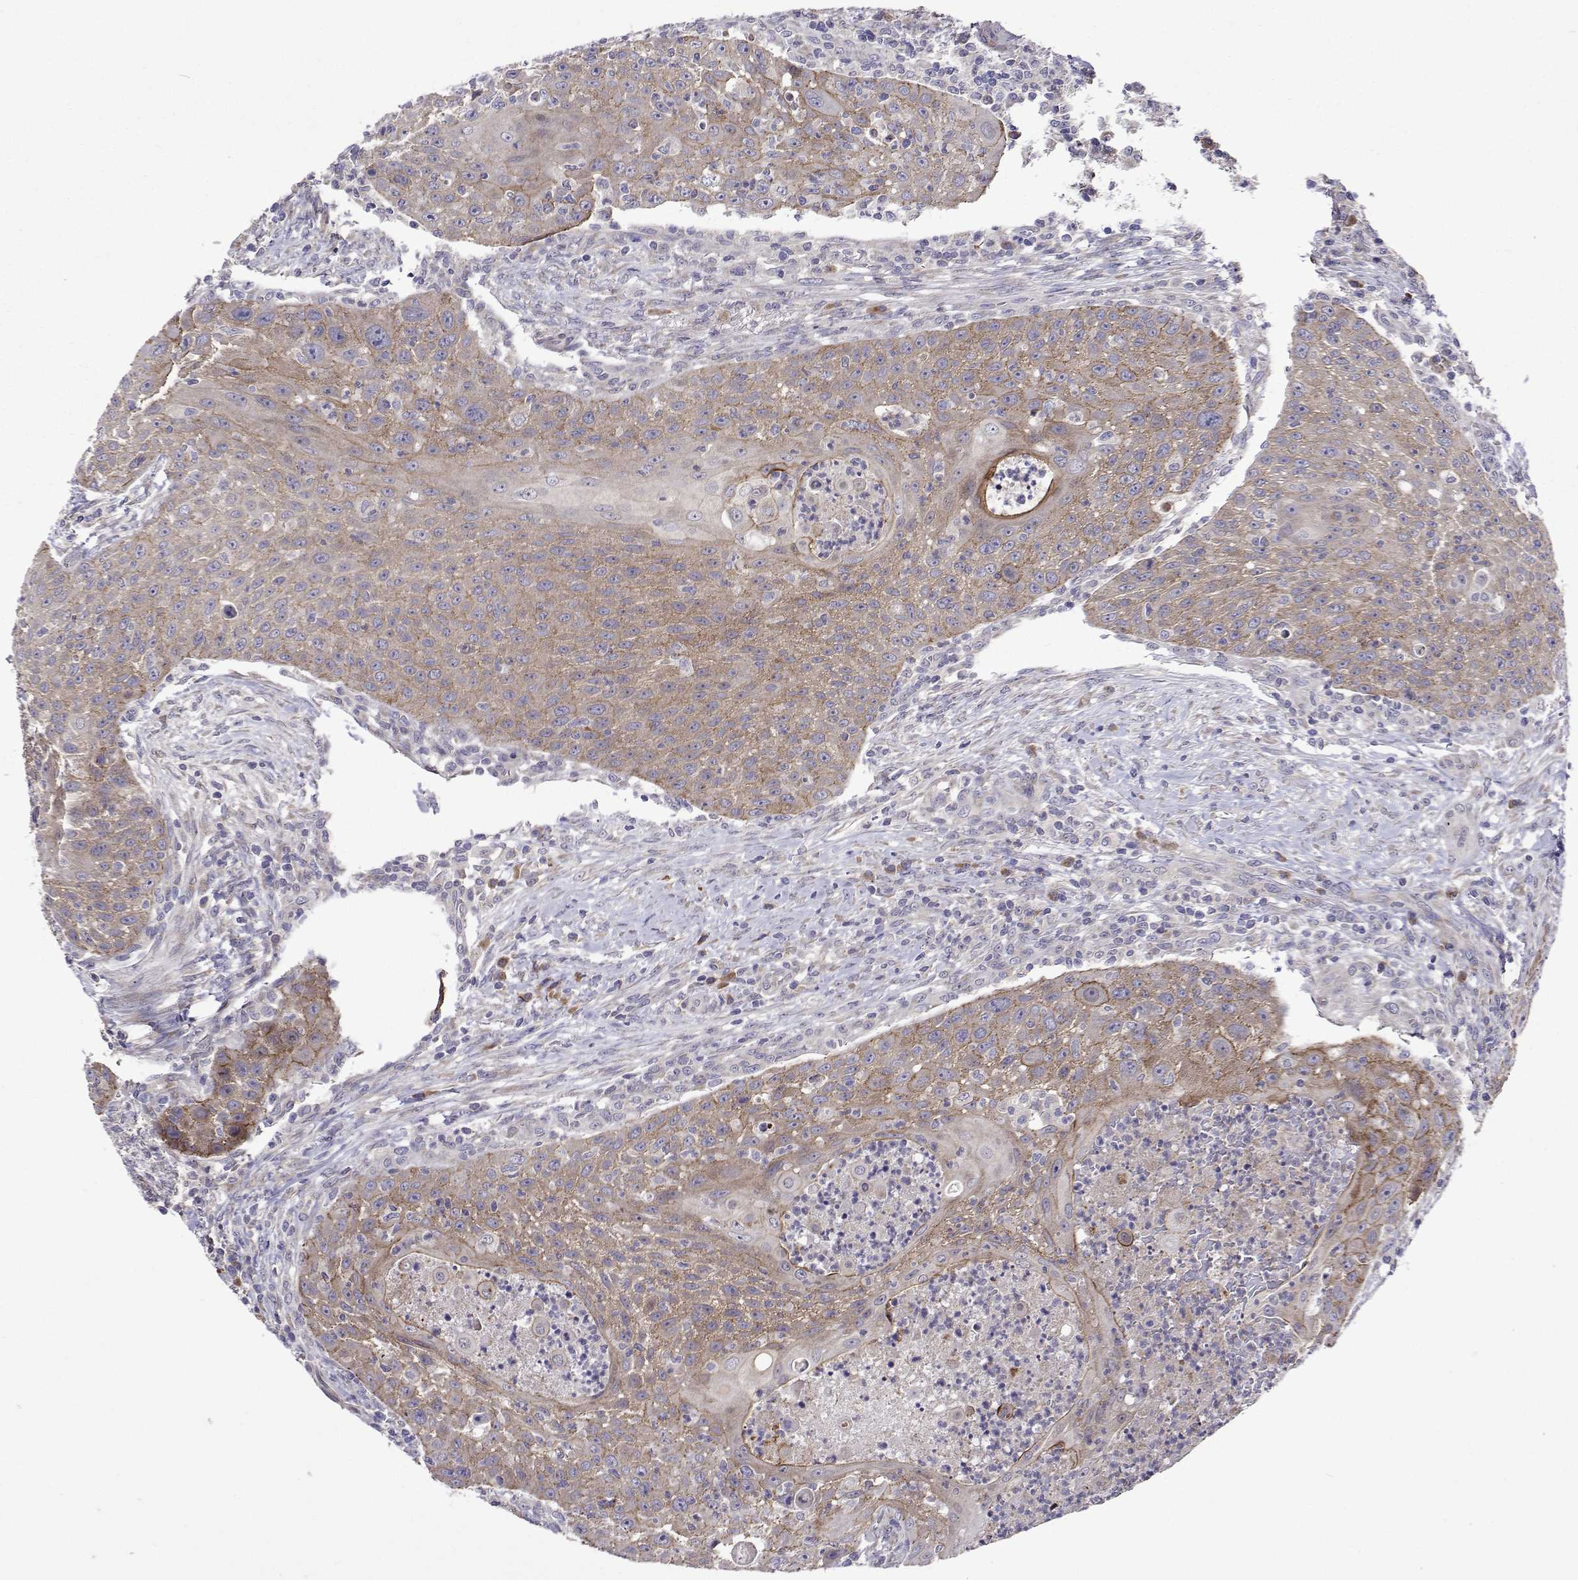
{"staining": {"intensity": "weak", "quantity": ">75%", "location": "cytoplasmic/membranous"}, "tissue": "head and neck cancer", "cell_type": "Tumor cells", "image_type": "cancer", "snomed": [{"axis": "morphology", "description": "Squamous cell carcinoma, NOS"}, {"axis": "topography", "description": "Head-Neck"}], "caption": "Tumor cells display low levels of weak cytoplasmic/membranous expression in about >75% of cells in head and neck squamous cell carcinoma.", "gene": "TARBP2", "patient": {"sex": "male", "age": 69}}